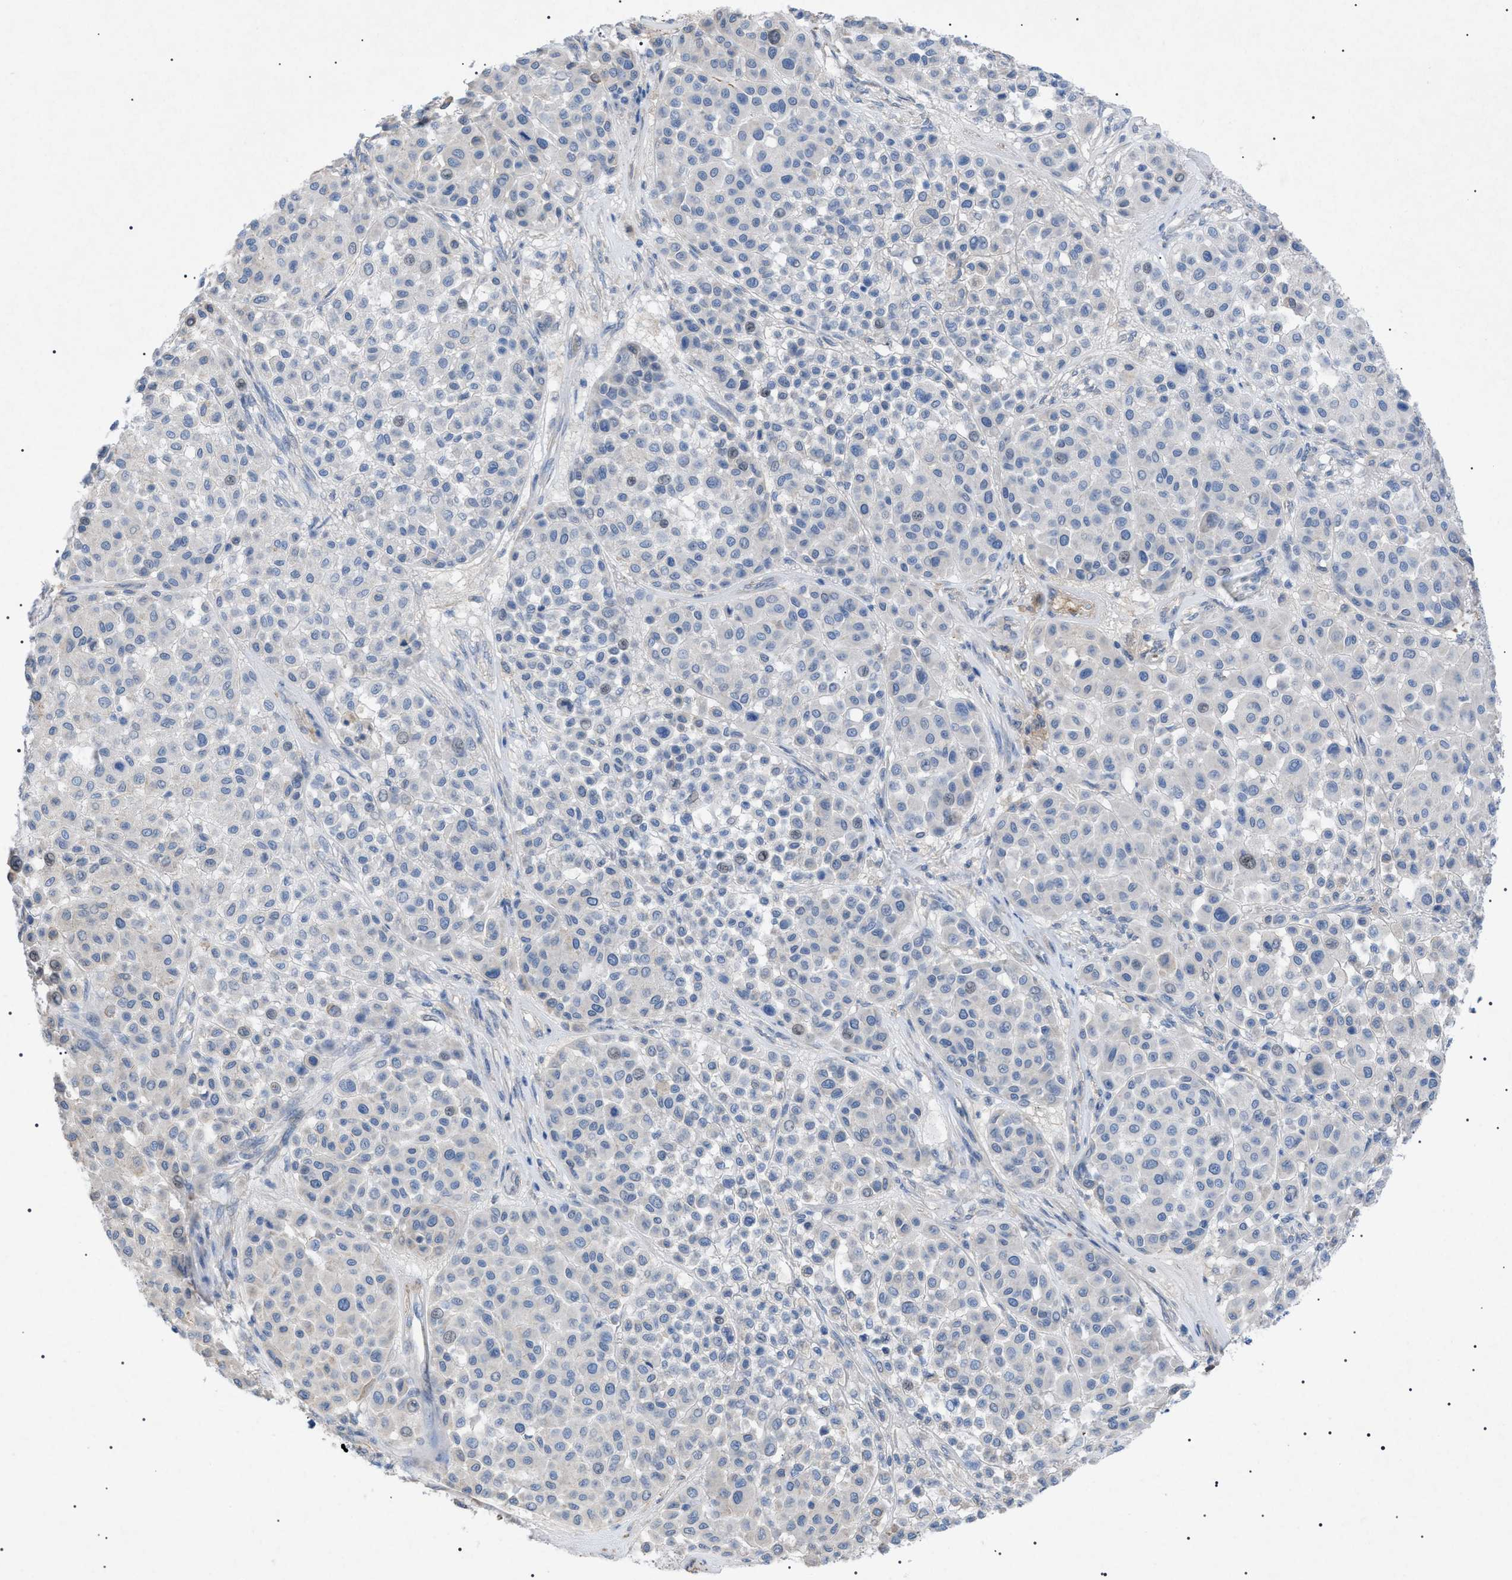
{"staining": {"intensity": "negative", "quantity": "none", "location": "none"}, "tissue": "melanoma", "cell_type": "Tumor cells", "image_type": "cancer", "snomed": [{"axis": "morphology", "description": "Malignant melanoma, Metastatic site"}, {"axis": "topography", "description": "Soft tissue"}], "caption": "Human melanoma stained for a protein using immunohistochemistry (IHC) reveals no positivity in tumor cells.", "gene": "ADAMTS1", "patient": {"sex": "male", "age": 41}}